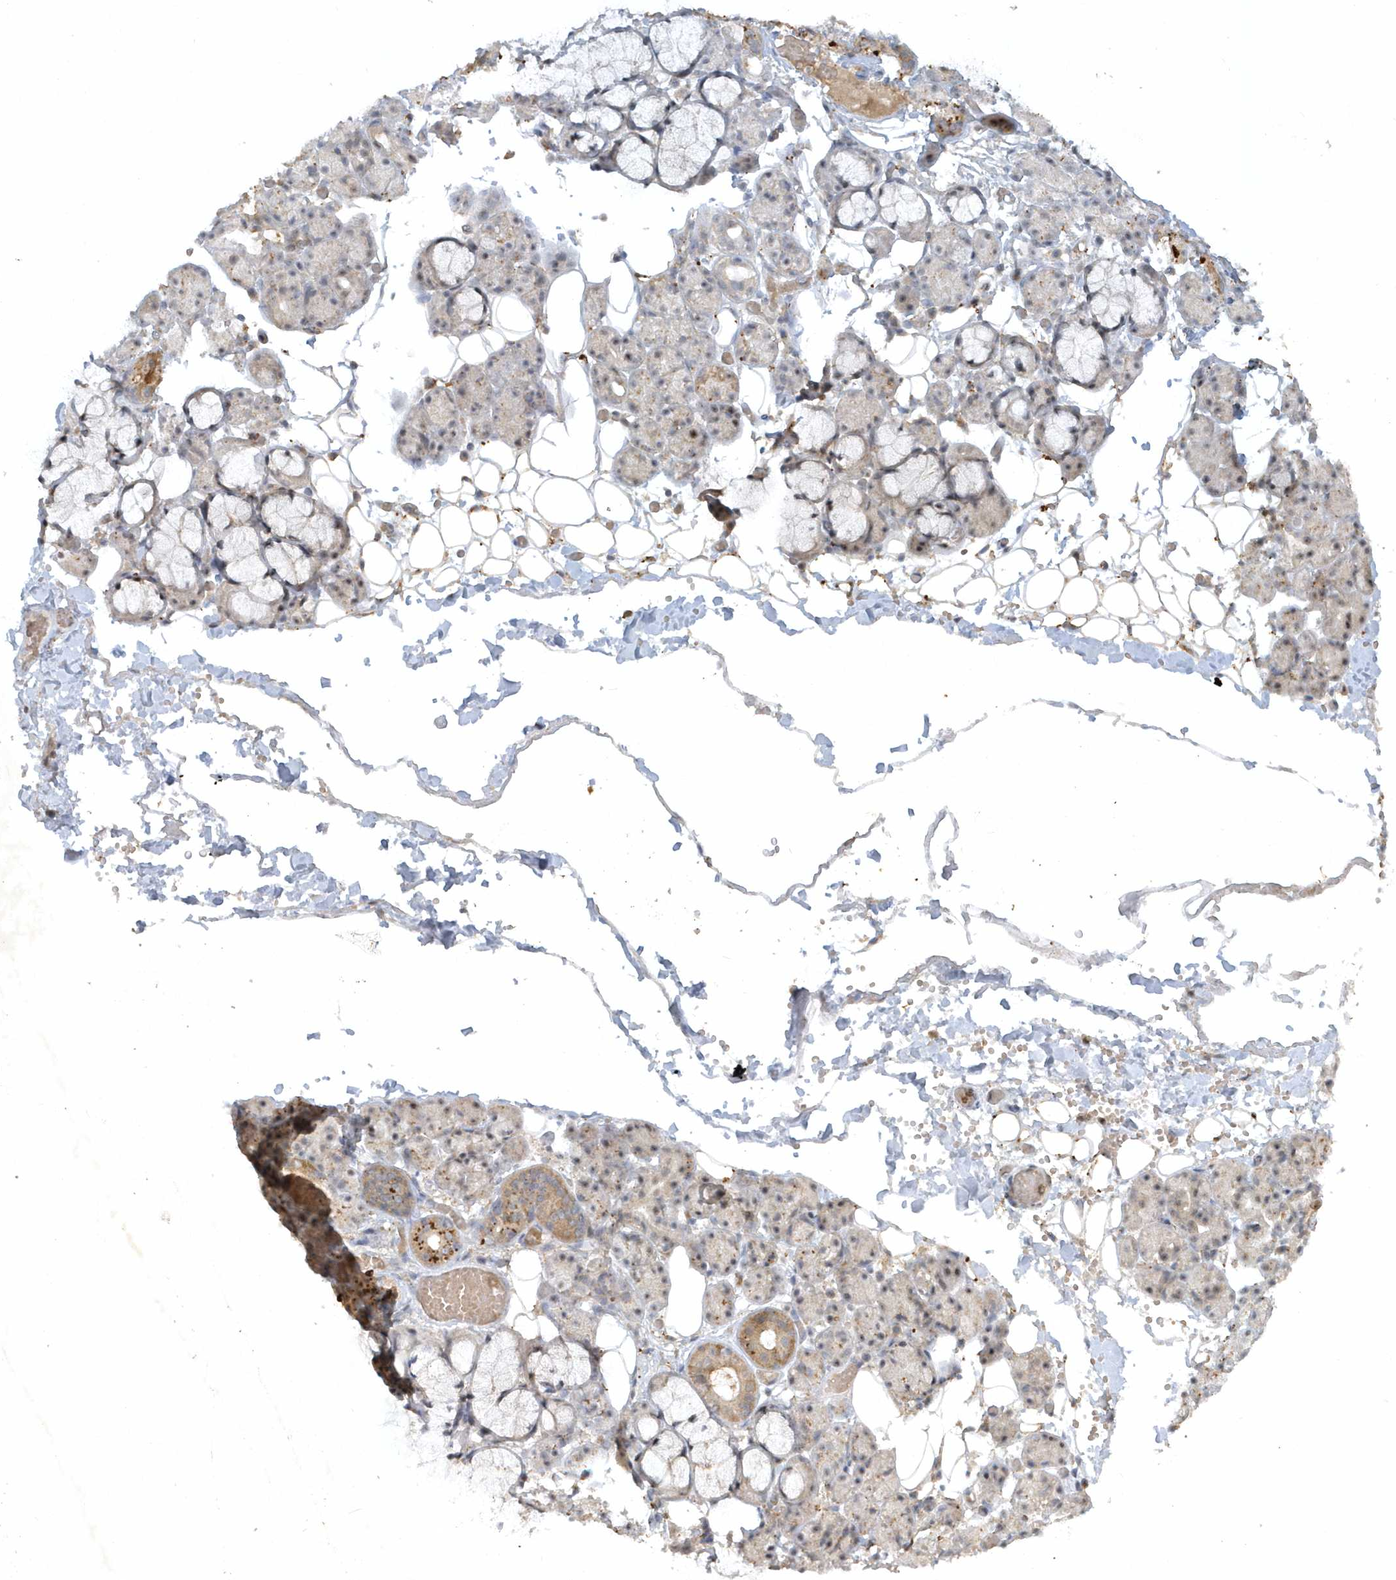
{"staining": {"intensity": "moderate", "quantity": "<25%", "location": "cytoplasmic/membranous"}, "tissue": "salivary gland", "cell_type": "Glandular cells", "image_type": "normal", "snomed": [{"axis": "morphology", "description": "Normal tissue, NOS"}, {"axis": "topography", "description": "Salivary gland"}], "caption": "Protein staining of normal salivary gland displays moderate cytoplasmic/membranous expression in approximately <25% of glandular cells. The protein of interest is stained brown, and the nuclei are stained in blue (DAB IHC with brightfield microscopy, high magnification).", "gene": "THG1L", "patient": {"sex": "male", "age": 63}}